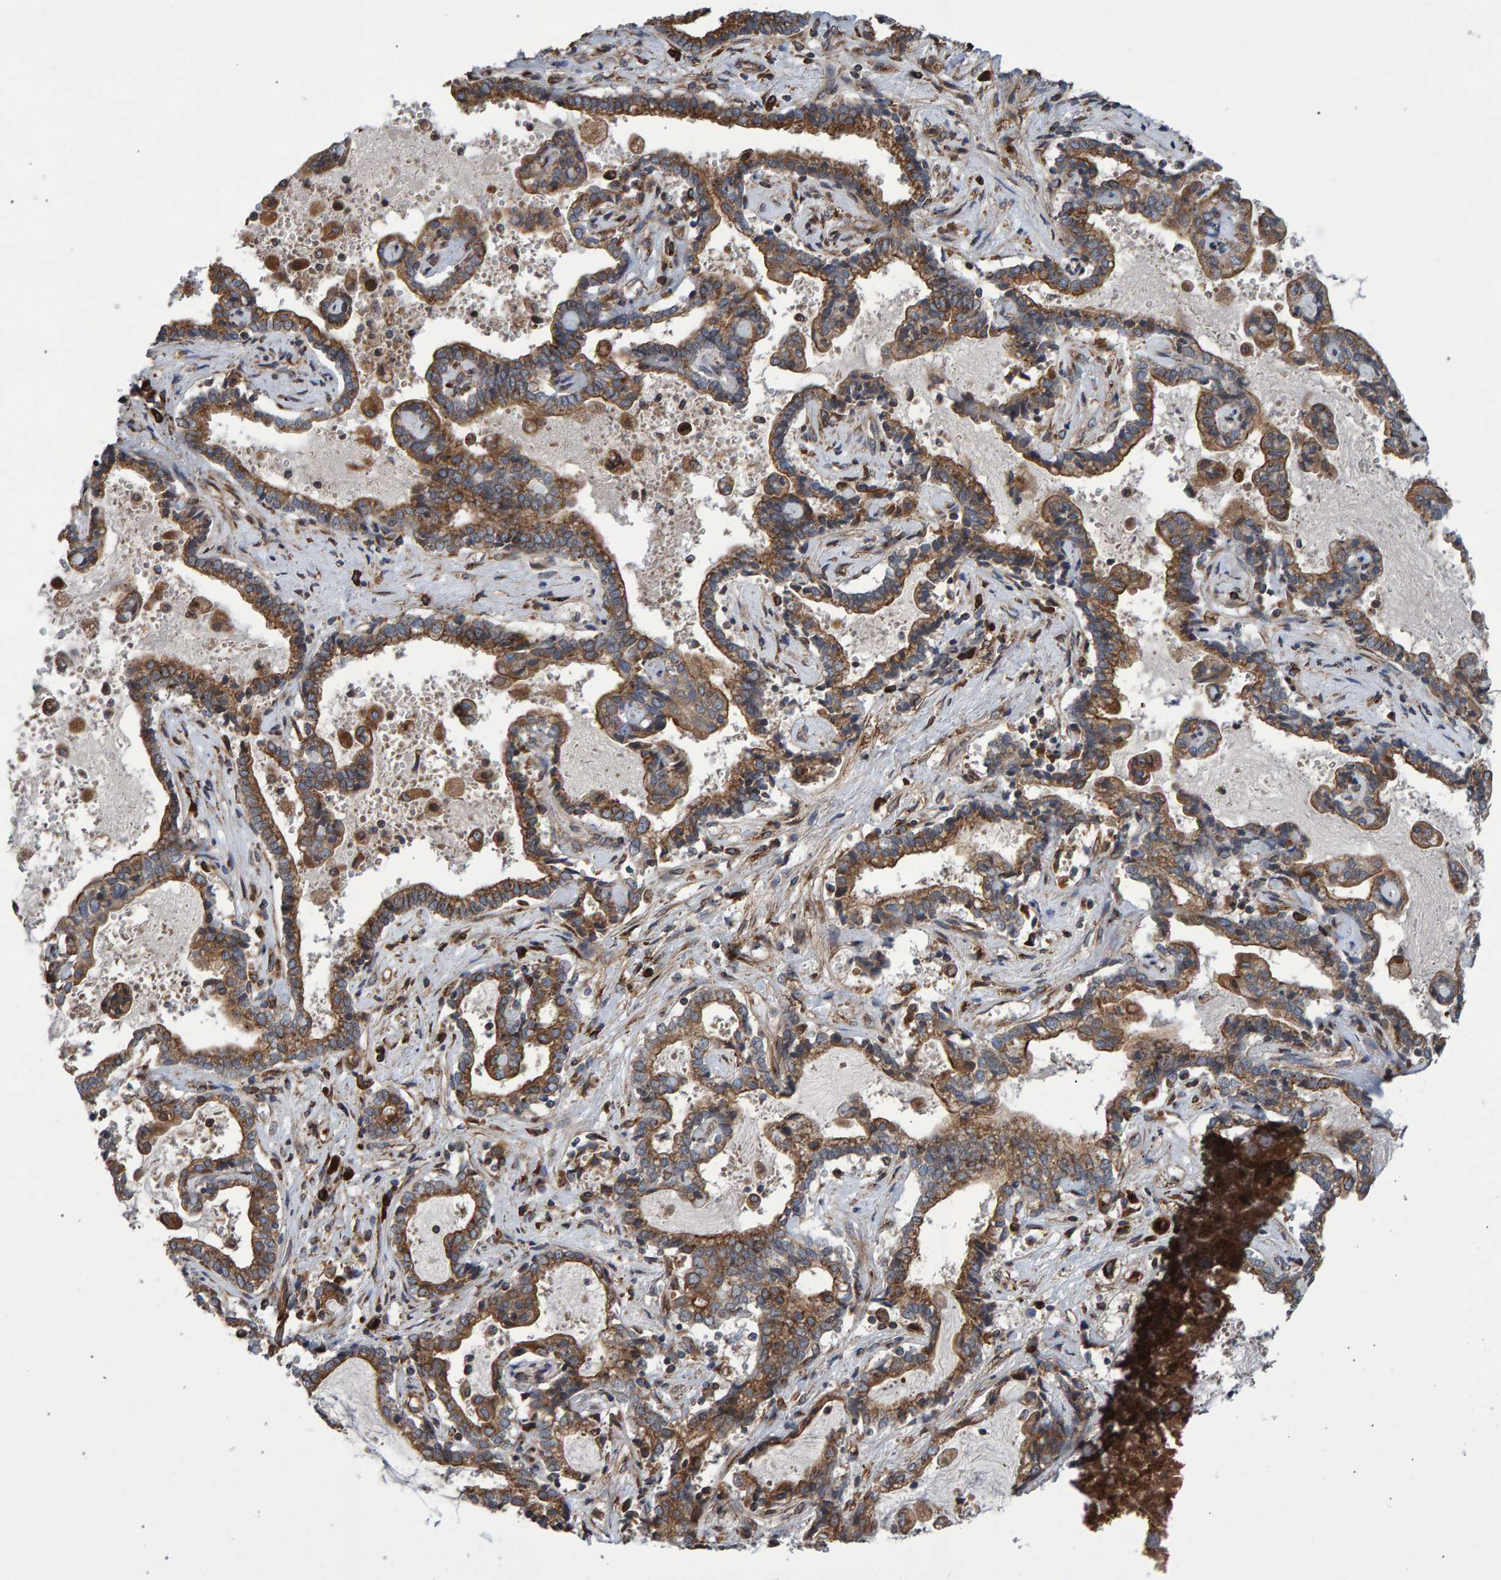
{"staining": {"intensity": "moderate", "quantity": ">75%", "location": "cytoplasmic/membranous"}, "tissue": "liver cancer", "cell_type": "Tumor cells", "image_type": "cancer", "snomed": [{"axis": "morphology", "description": "Cholangiocarcinoma"}, {"axis": "topography", "description": "Liver"}], "caption": "Moderate cytoplasmic/membranous expression is present in about >75% of tumor cells in cholangiocarcinoma (liver).", "gene": "FAM117A", "patient": {"sex": "male", "age": 57}}